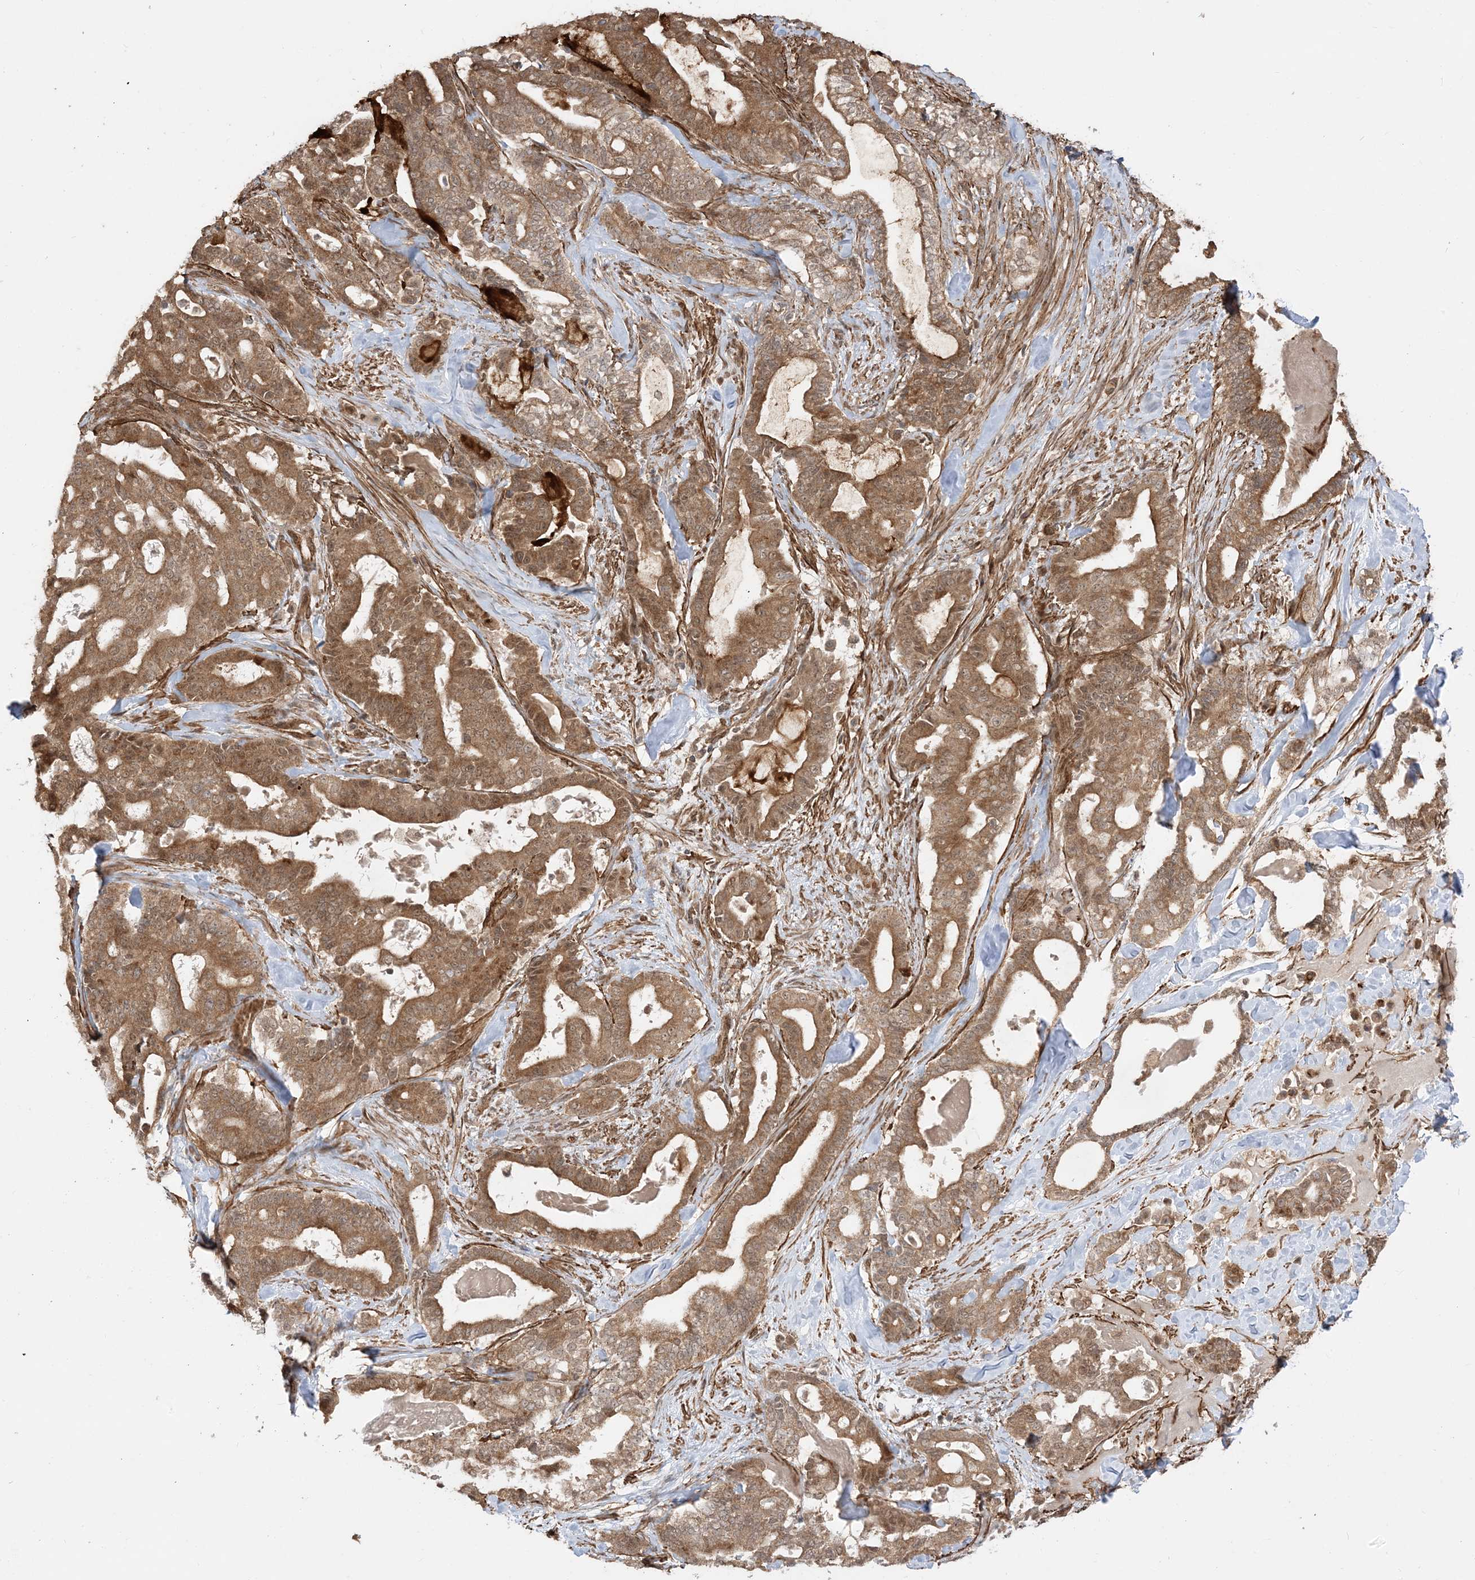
{"staining": {"intensity": "moderate", "quantity": ">75%", "location": "cytoplasmic/membranous"}, "tissue": "pancreatic cancer", "cell_type": "Tumor cells", "image_type": "cancer", "snomed": [{"axis": "morphology", "description": "Adenocarcinoma, NOS"}, {"axis": "topography", "description": "Pancreas"}], "caption": "Pancreatic cancer stained with immunohistochemistry exhibits moderate cytoplasmic/membranous expression in about >75% of tumor cells.", "gene": "TBCC", "patient": {"sex": "male", "age": 63}}